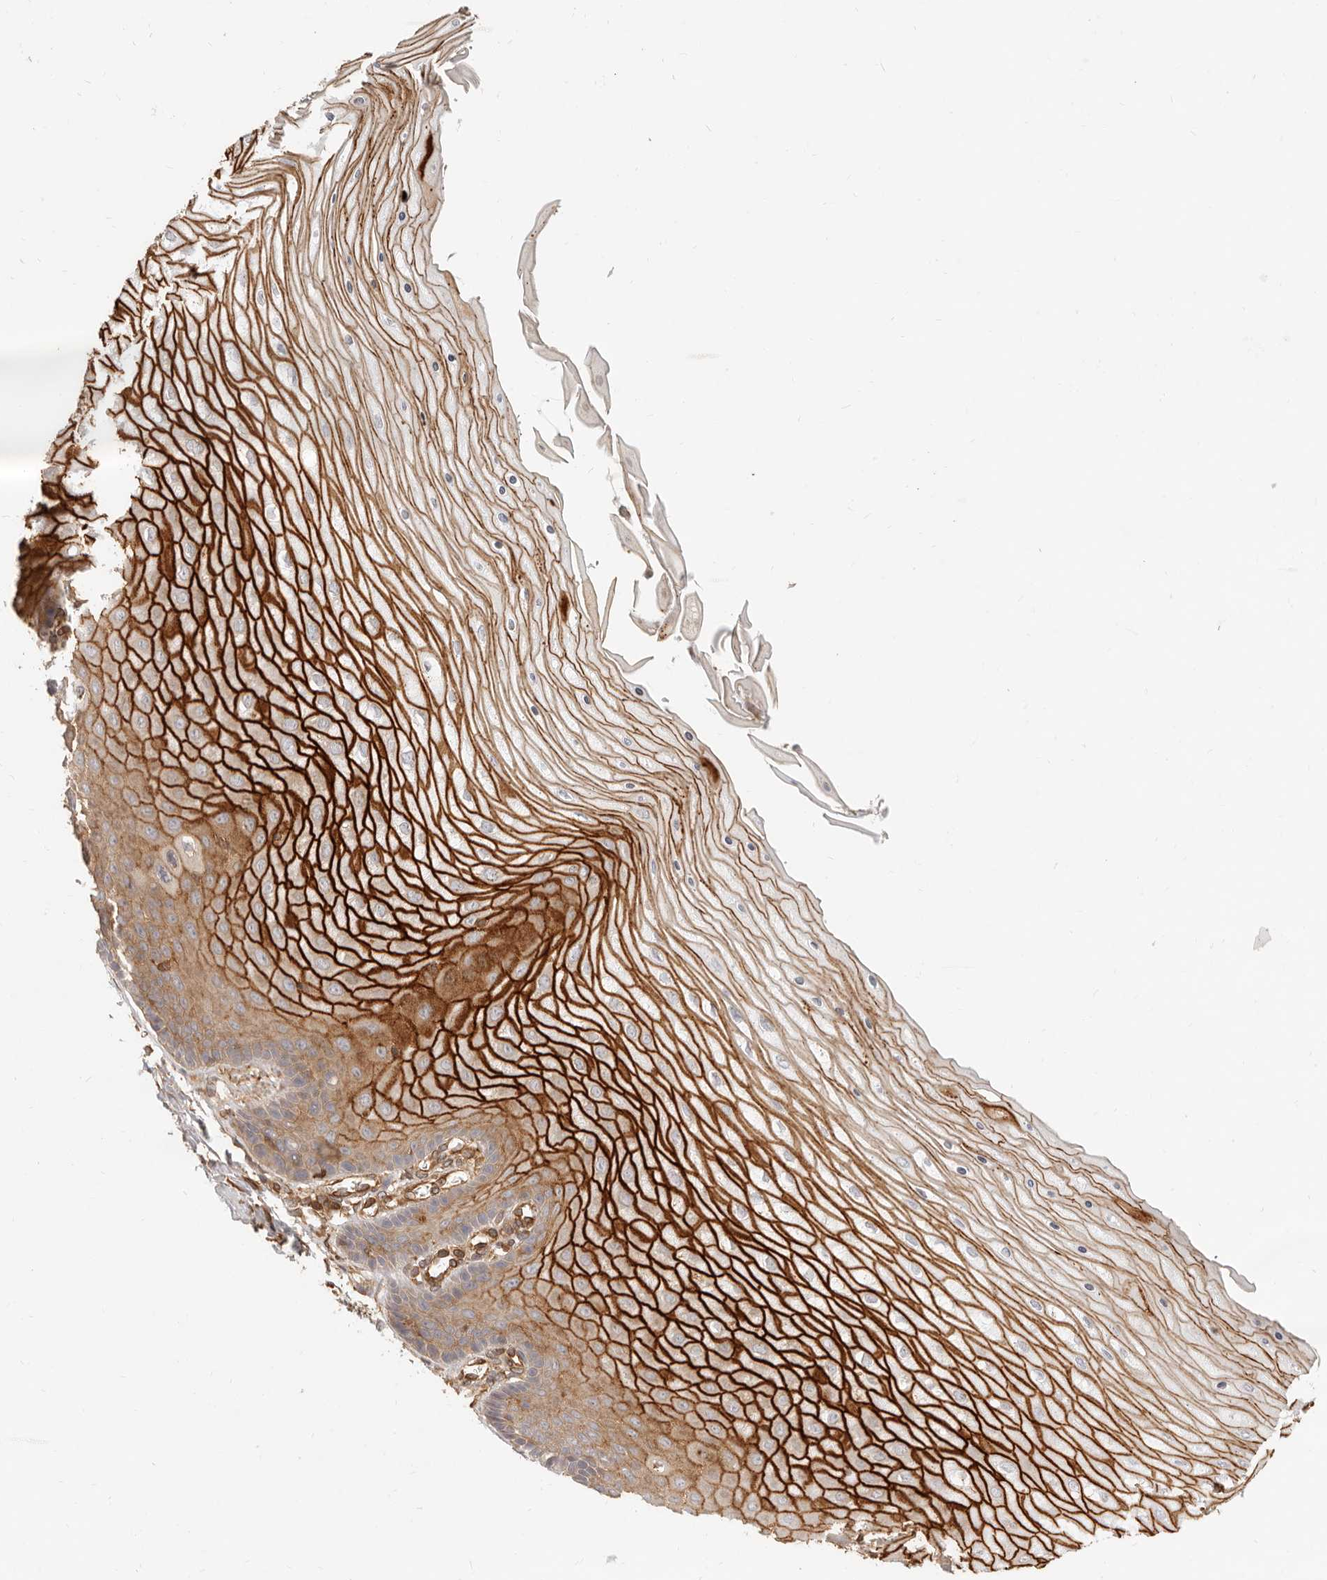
{"staining": {"intensity": "moderate", "quantity": "25%-75%", "location": "cytoplasmic/membranous"}, "tissue": "cervix", "cell_type": "Glandular cells", "image_type": "normal", "snomed": [{"axis": "morphology", "description": "Normal tissue, NOS"}, {"axis": "topography", "description": "Cervix"}], "caption": "Approximately 25%-75% of glandular cells in benign cervix demonstrate moderate cytoplasmic/membranous protein expression as visualized by brown immunohistochemical staining.", "gene": "UFSP1", "patient": {"sex": "female", "age": 55}}